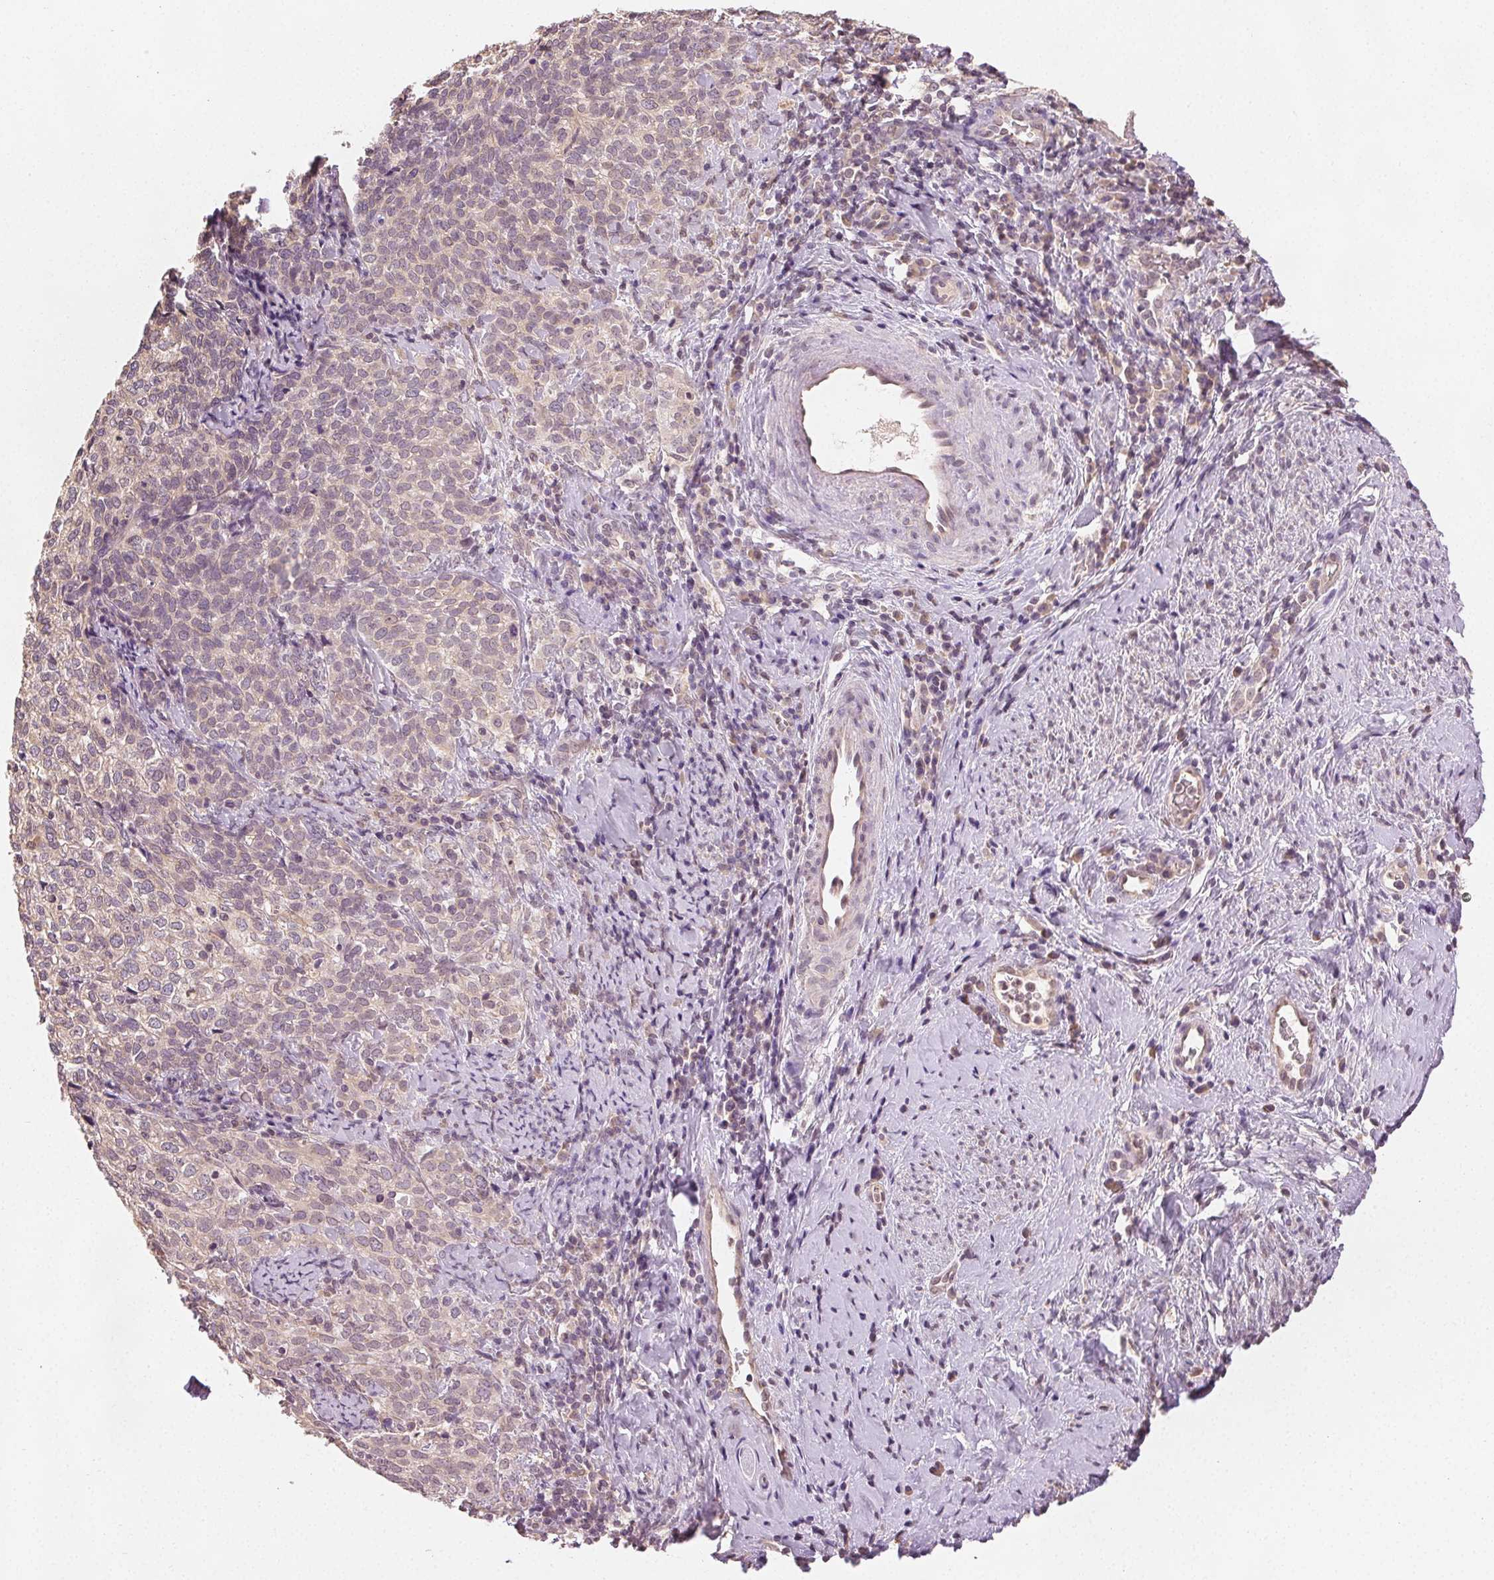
{"staining": {"intensity": "negative", "quantity": "none", "location": "none"}, "tissue": "cervical cancer", "cell_type": "Tumor cells", "image_type": "cancer", "snomed": [{"axis": "morphology", "description": "Normal tissue, NOS"}, {"axis": "morphology", "description": "Squamous cell carcinoma, NOS"}, {"axis": "topography", "description": "Vagina"}, {"axis": "topography", "description": "Cervix"}], "caption": "Immunohistochemistry (IHC) histopathology image of neoplastic tissue: human cervical squamous cell carcinoma stained with DAB exhibits no significant protein expression in tumor cells.", "gene": "SEZ6L2", "patient": {"sex": "female", "age": 45}}